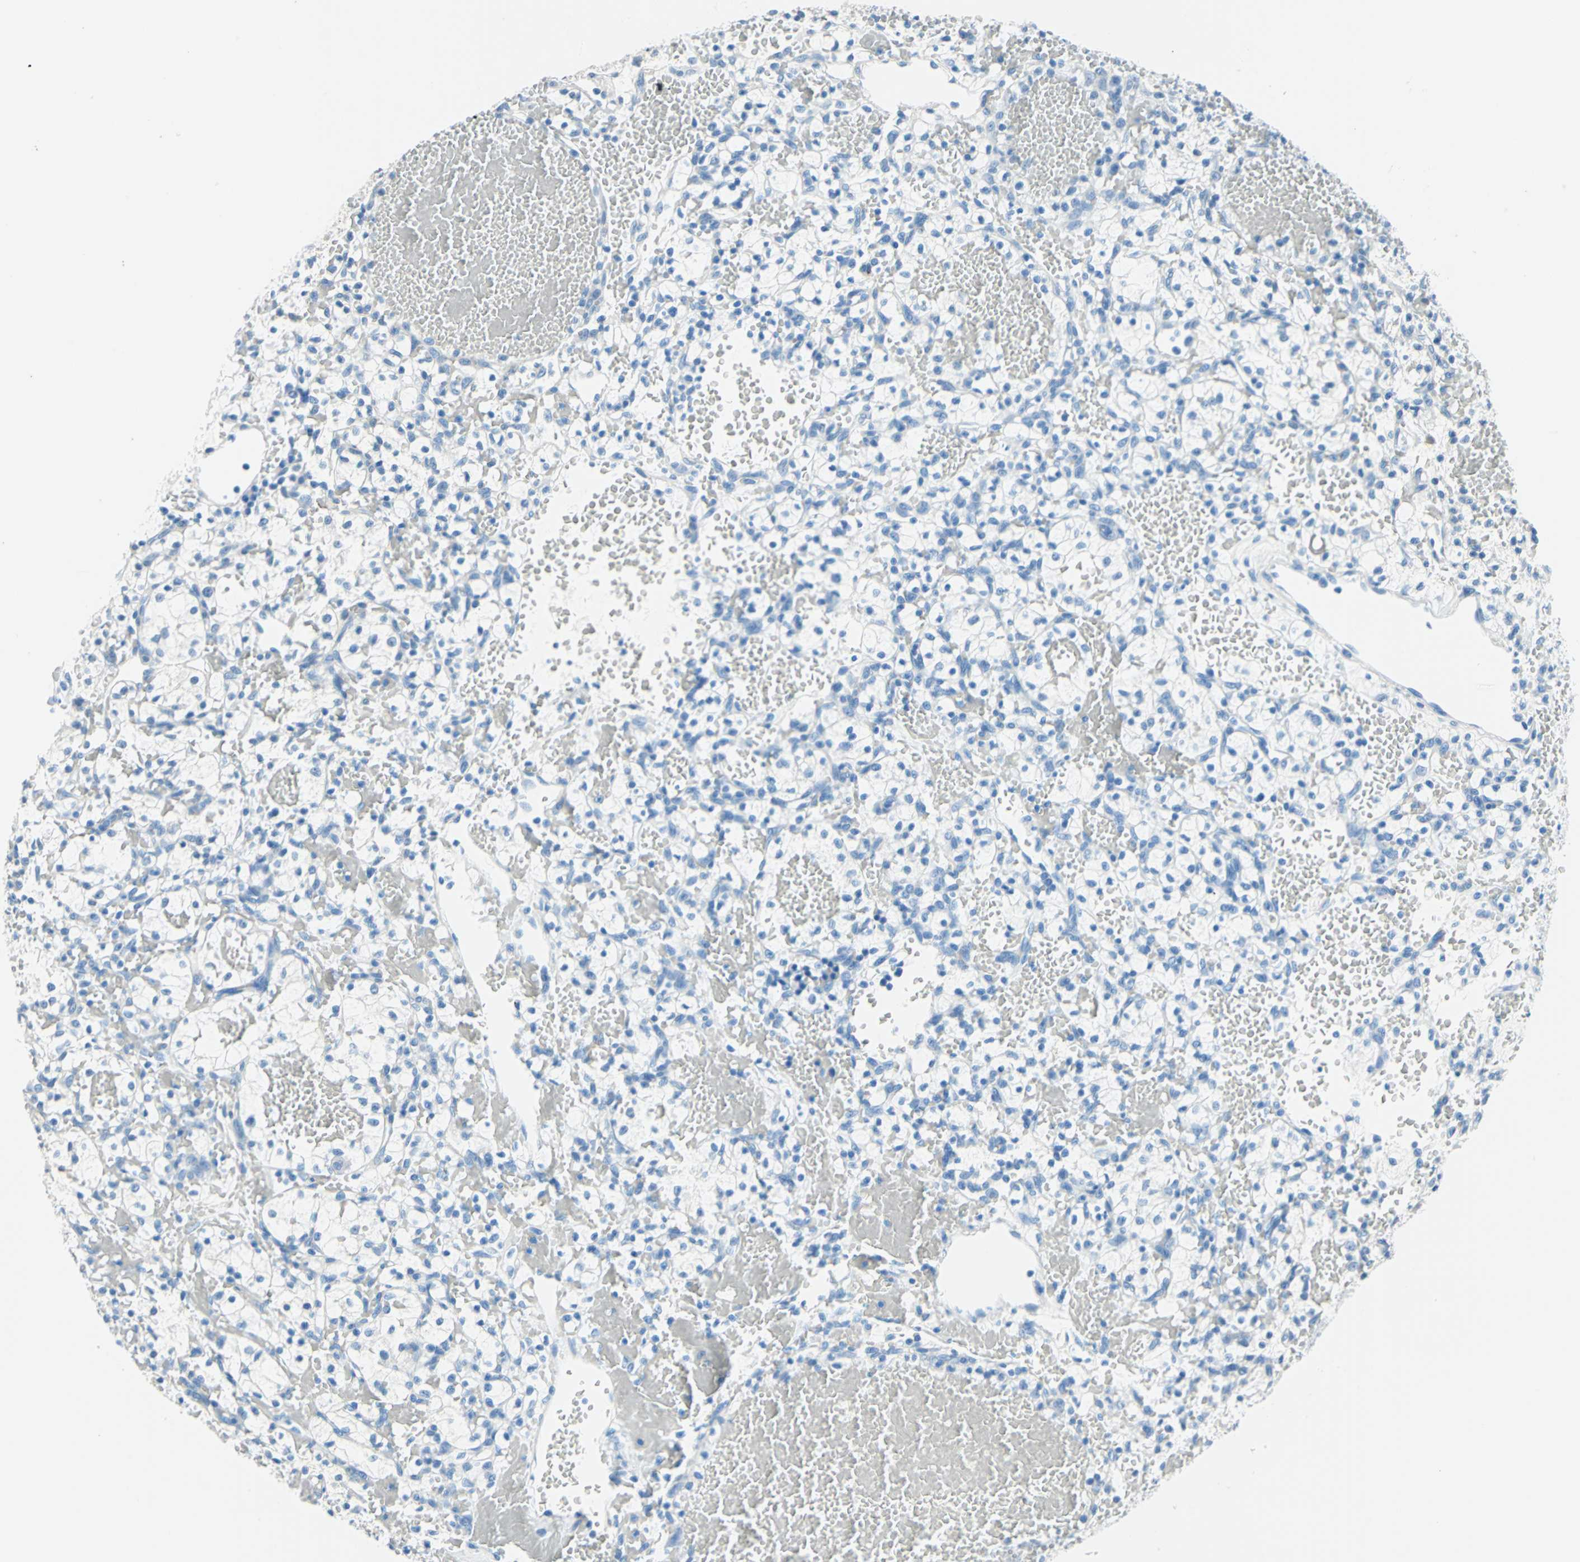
{"staining": {"intensity": "negative", "quantity": "none", "location": "none"}, "tissue": "renal cancer", "cell_type": "Tumor cells", "image_type": "cancer", "snomed": [{"axis": "morphology", "description": "Adenocarcinoma, NOS"}, {"axis": "topography", "description": "Kidney"}], "caption": "A high-resolution image shows IHC staining of renal cancer, which reveals no significant expression in tumor cells. Nuclei are stained in blue.", "gene": "FKBP4", "patient": {"sex": "female", "age": 60}}